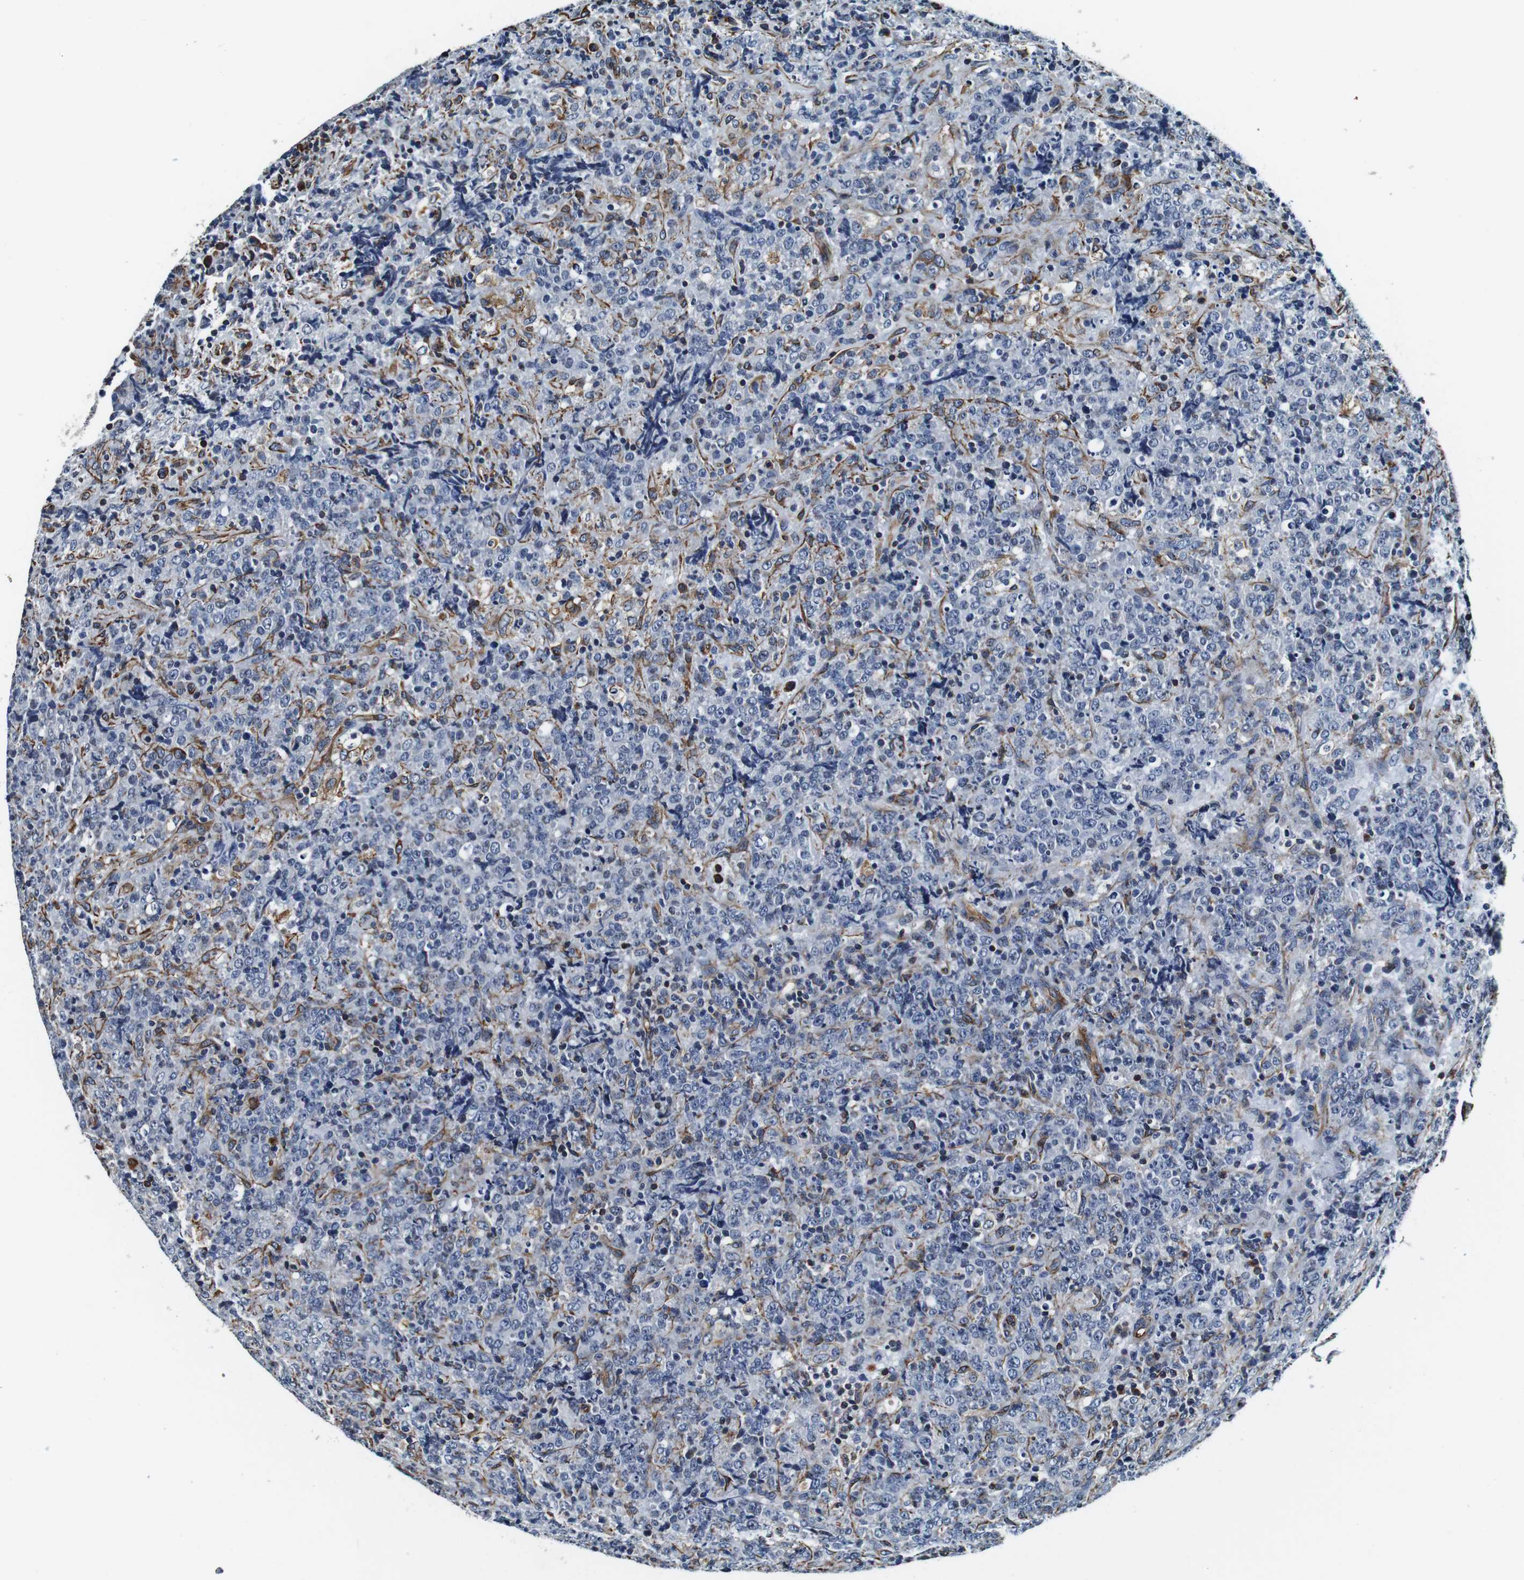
{"staining": {"intensity": "negative", "quantity": "none", "location": "none"}, "tissue": "lymphoma", "cell_type": "Tumor cells", "image_type": "cancer", "snomed": [{"axis": "morphology", "description": "Malignant lymphoma, non-Hodgkin's type, High grade"}, {"axis": "topography", "description": "Tonsil"}], "caption": "Immunohistochemistry (IHC) histopathology image of human malignant lymphoma, non-Hodgkin's type (high-grade) stained for a protein (brown), which reveals no expression in tumor cells.", "gene": "GJE1", "patient": {"sex": "female", "age": 36}}